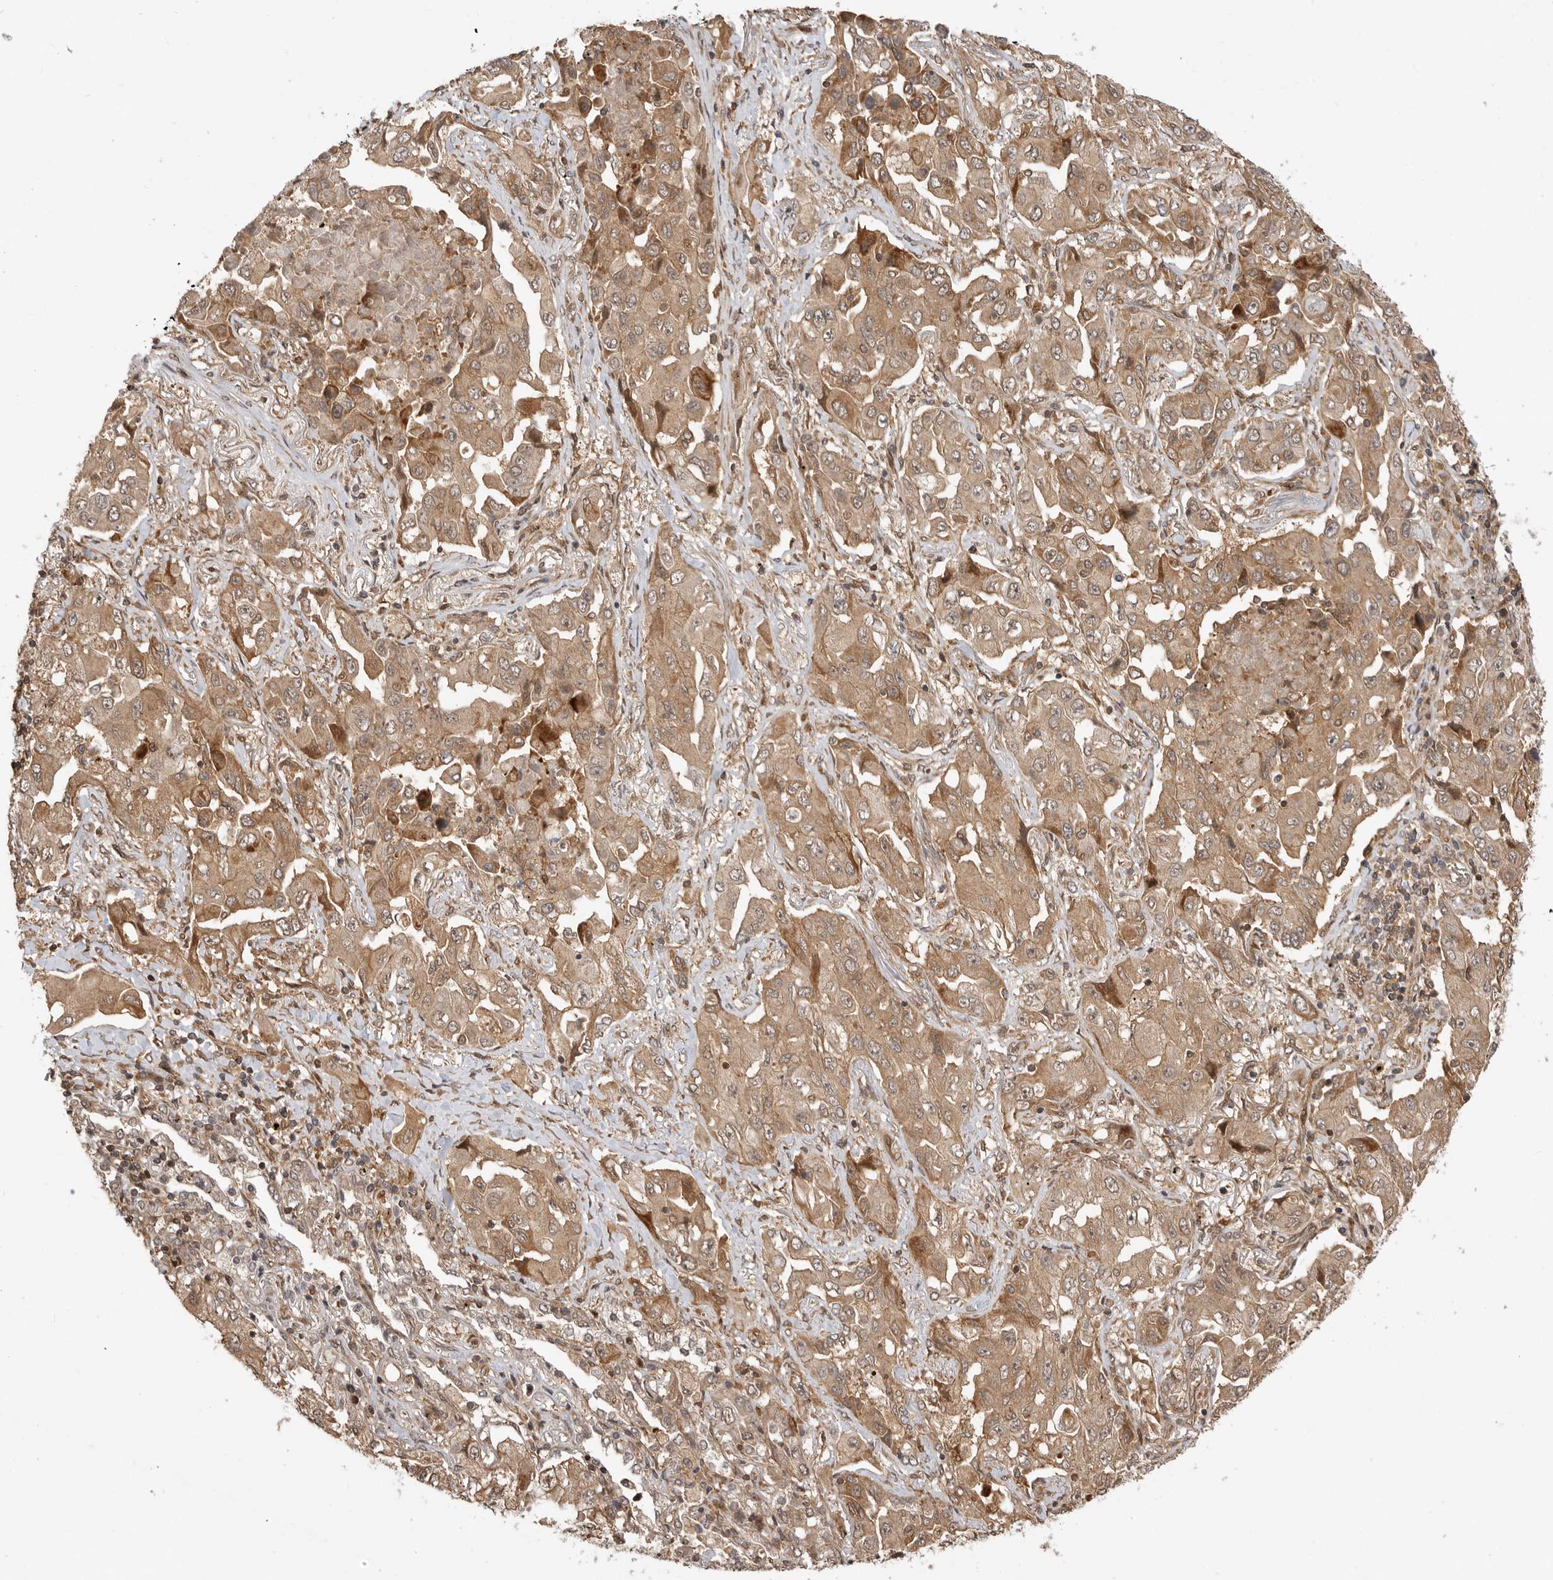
{"staining": {"intensity": "moderate", "quantity": ">75%", "location": "cytoplasmic/membranous"}, "tissue": "lung cancer", "cell_type": "Tumor cells", "image_type": "cancer", "snomed": [{"axis": "morphology", "description": "Adenocarcinoma, NOS"}, {"axis": "topography", "description": "Lung"}], "caption": "There is medium levels of moderate cytoplasmic/membranous staining in tumor cells of lung cancer (adenocarcinoma), as demonstrated by immunohistochemical staining (brown color).", "gene": "ADPRS", "patient": {"sex": "female", "age": 65}}